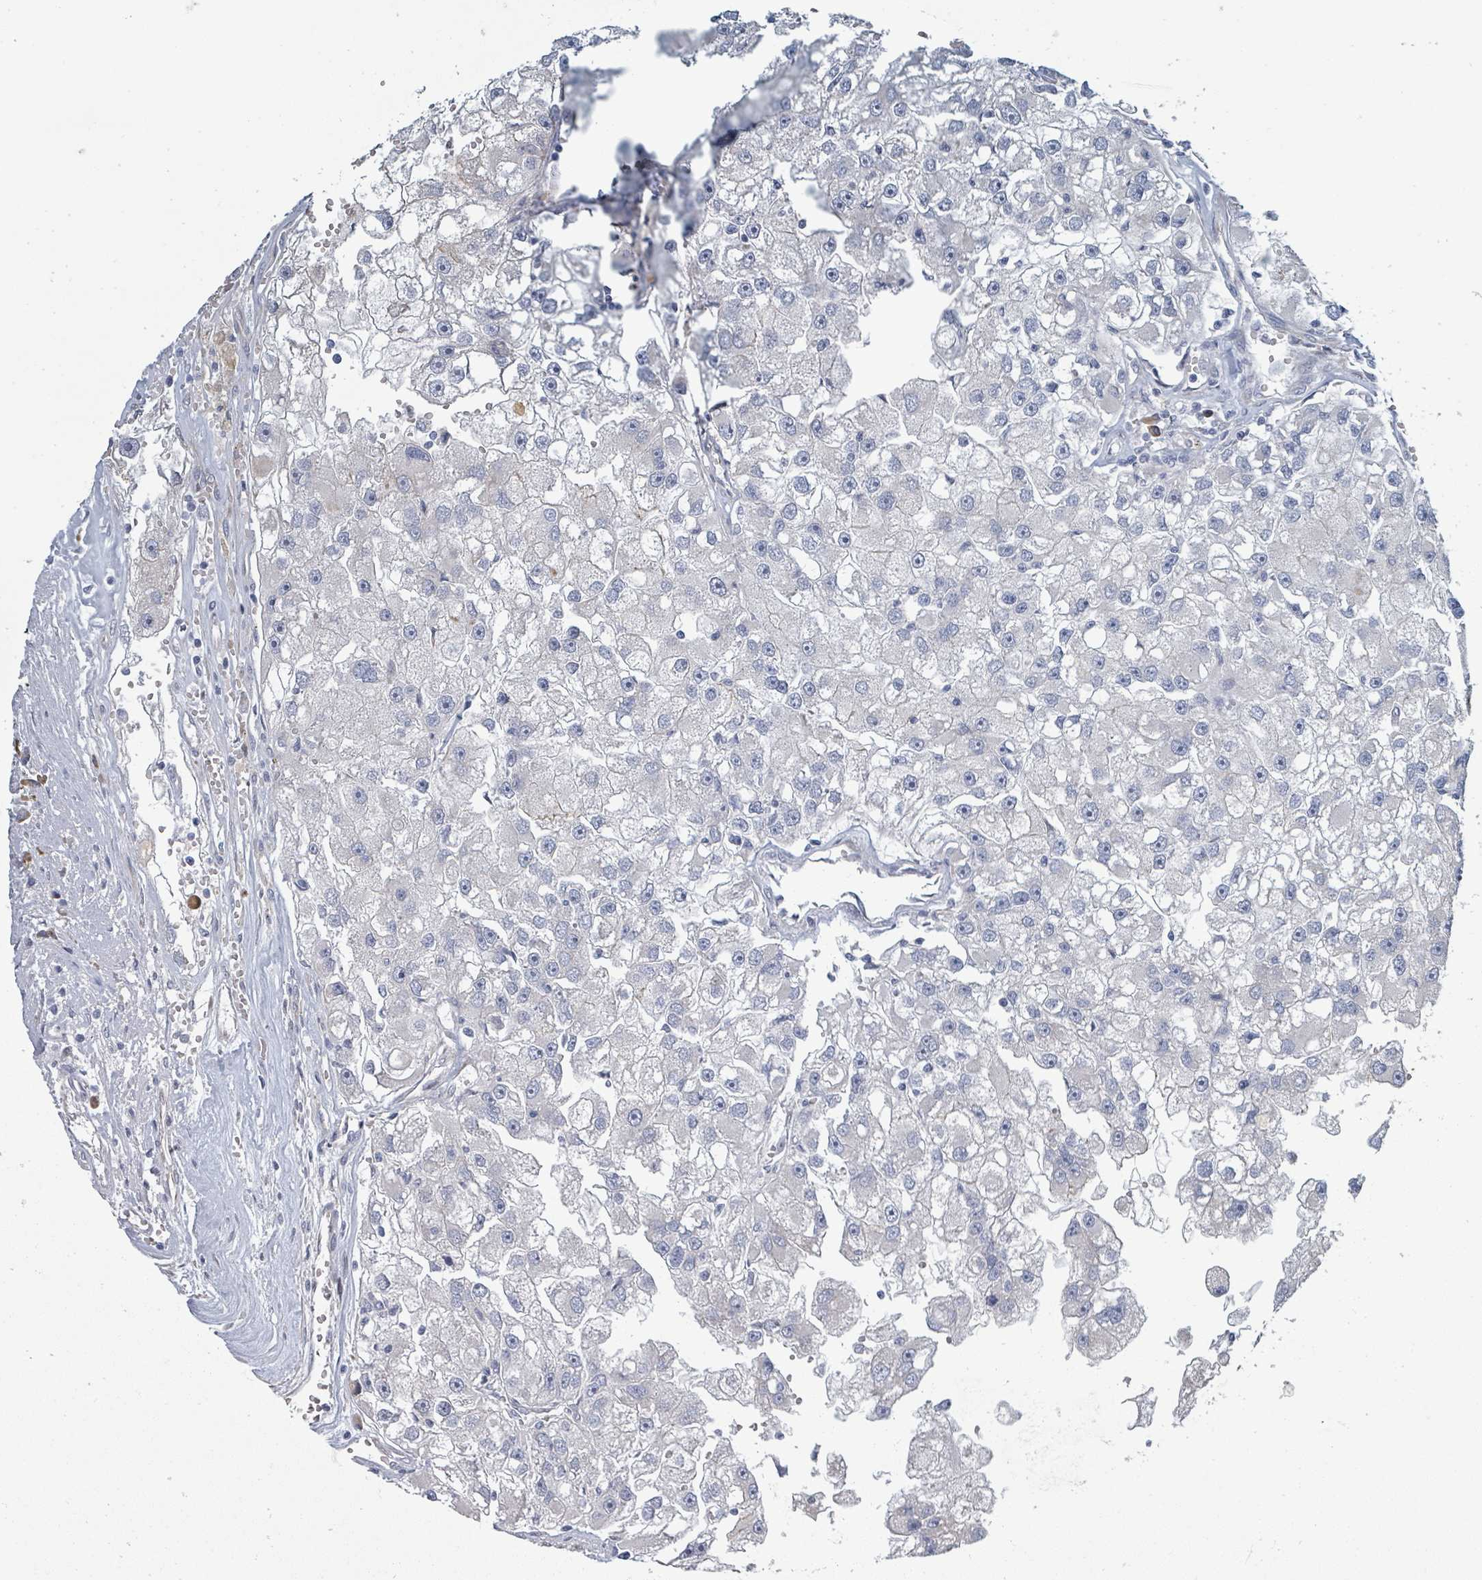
{"staining": {"intensity": "negative", "quantity": "none", "location": "none"}, "tissue": "renal cancer", "cell_type": "Tumor cells", "image_type": "cancer", "snomed": [{"axis": "morphology", "description": "Adenocarcinoma, NOS"}, {"axis": "topography", "description": "Kidney"}], "caption": "This is an immunohistochemistry (IHC) photomicrograph of human renal cancer (adenocarcinoma). There is no positivity in tumor cells.", "gene": "RAB33B", "patient": {"sex": "male", "age": 63}}